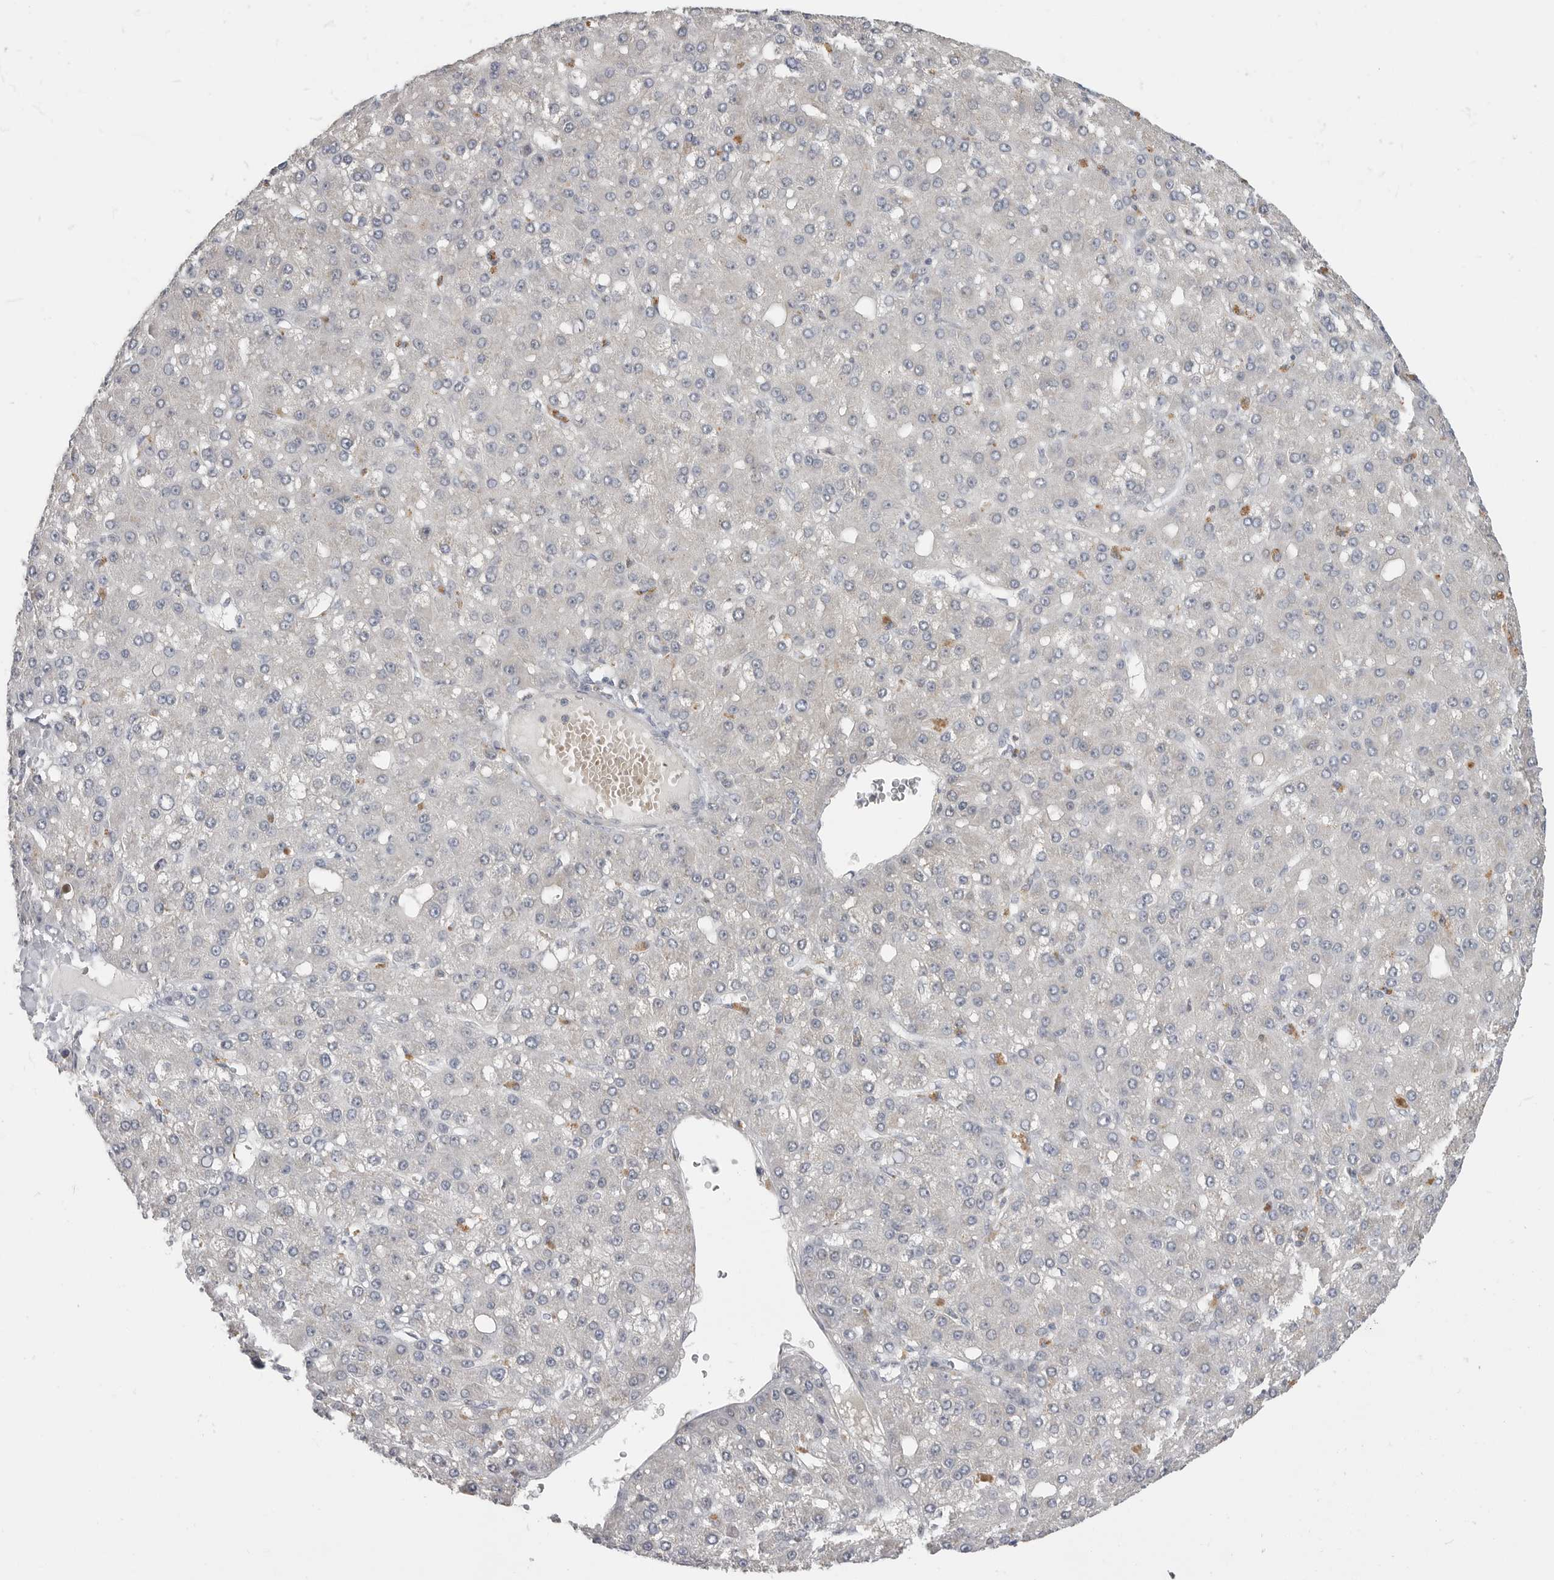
{"staining": {"intensity": "negative", "quantity": "none", "location": "none"}, "tissue": "liver cancer", "cell_type": "Tumor cells", "image_type": "cancer", "snomed": [{"axis": "morphology", "description": "Carcinoma, Hepatocellular, NOS"}, {"axis": "topography", "description": "Liver"}], "caption": "There is no significant staining in tumor cells of liver cancer.", "gene": "PLEKHF1", "patient": {"sex": "male", "age": 67}}